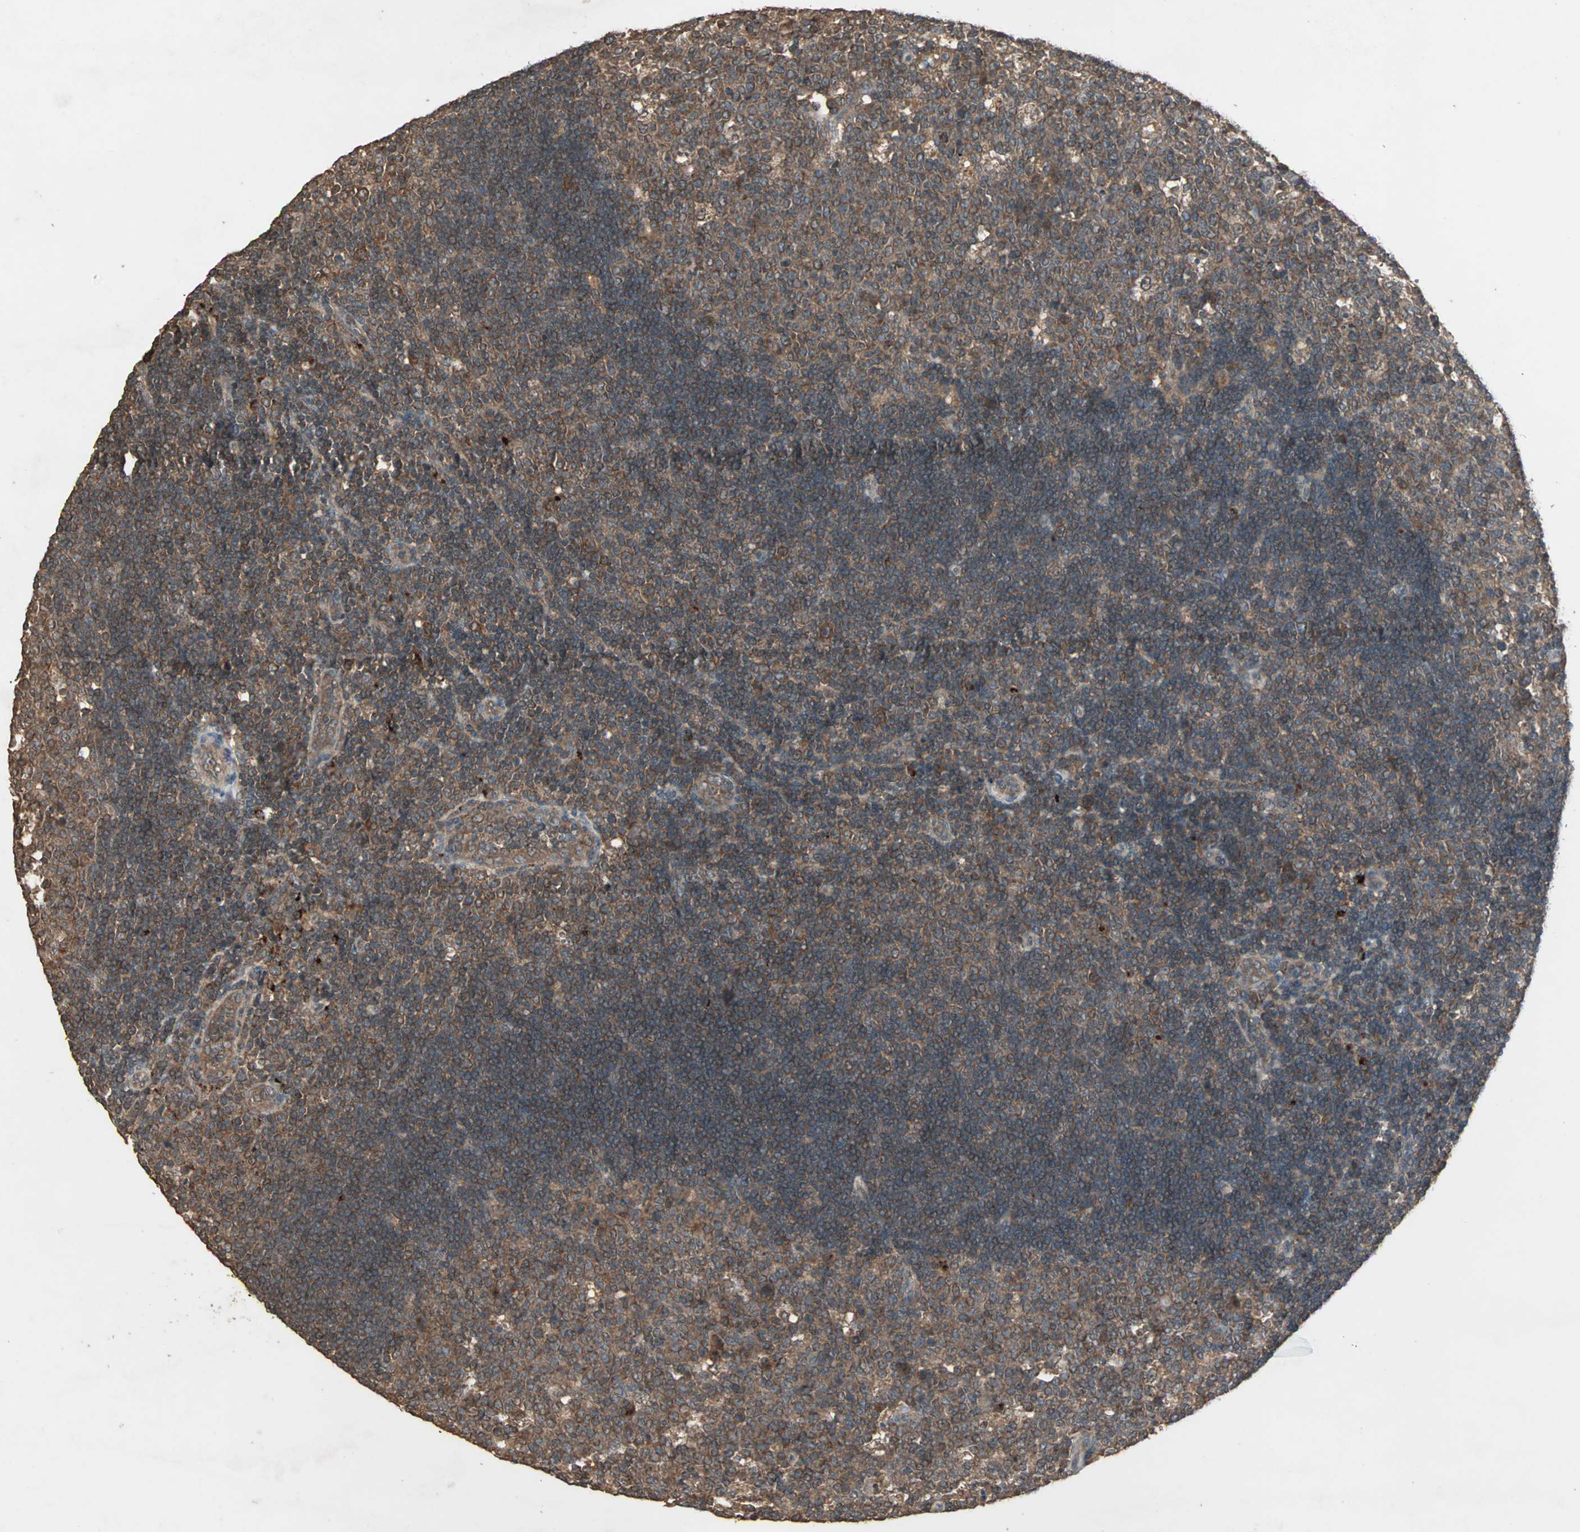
{"staining": {"intensity": "strong", "quantity": ">75%", "location": "cytoplasmic/membranous"}, "tissue": "lymph node", "cell_type": "Germinal center cells", "image_type": "normal", "snomed": [{"axis": "morphology", "description": "Normal tissue, NOS"}, {"axis": "topography", "description": "Lymph node"}, {"axis": "topography", "description": "Salivary gland"}], "caption": "Immunohistochemistry image of benign lymph node: human lymph node stained using immunohistochemistry displays high levels of strong protein expression localized specifically in the cytoplasmic/membranous of germinal center cells, appearing as a cytoplasmic/membranous brown color.", "gene": "UBAC1", "patient": {"sex": "male", "age": 8}}